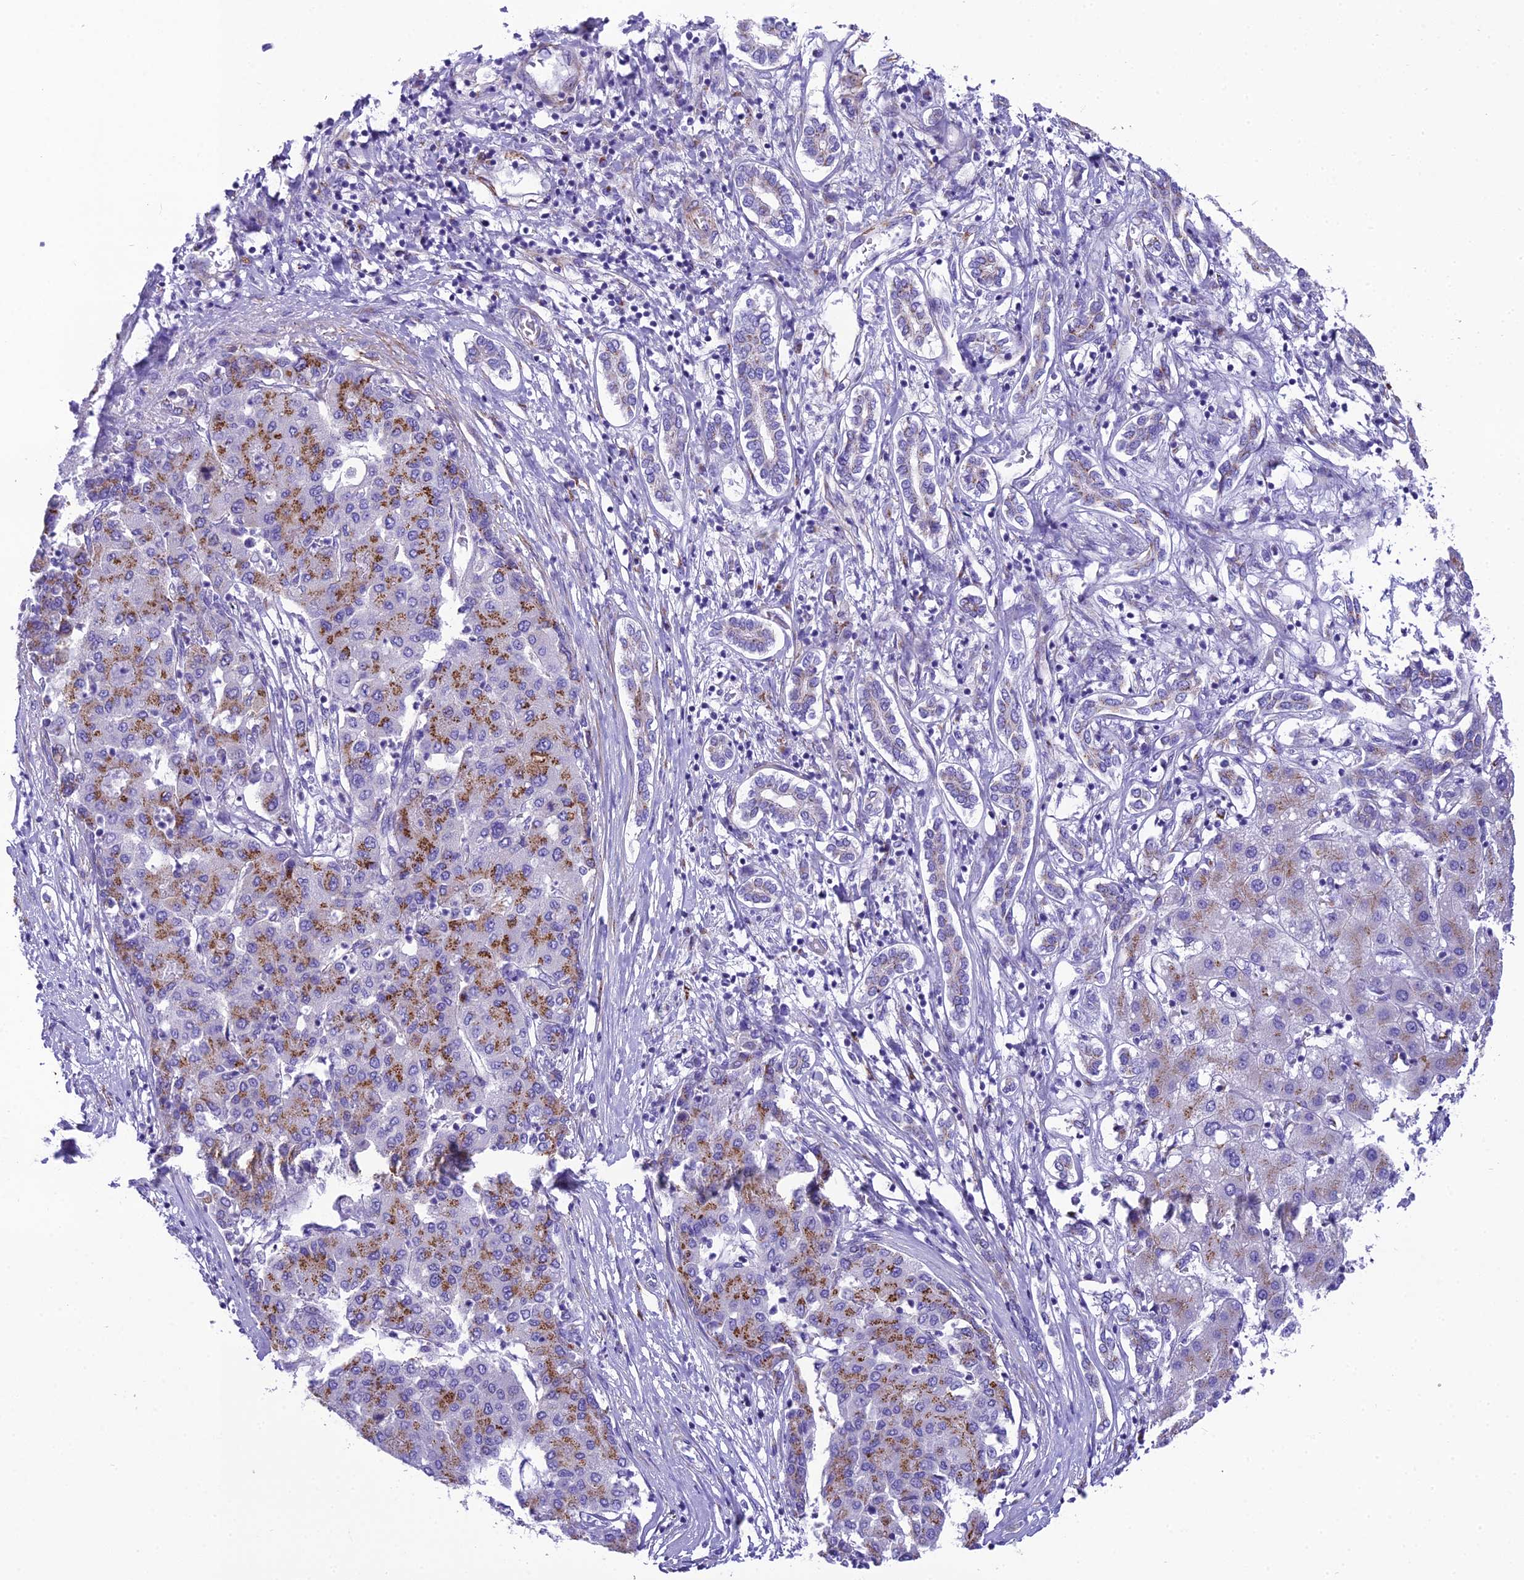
{"staining": {"intensity": "strong", "quantity": "25%-75%", "location": "cytoplasmic/membranous"}, "tissue": "liver cancer", "cell_type": "Tumor cells", "image_type": "cancer", "snomed": [{"axis": "morphology", "description": "Carcinoma, Hepatocellular, NOS"}, {"axis": "topography", "description": "Liver"}], "caption": "Tumor cells demonstrate strong cytoplasmic/membranous expression in approximately 25%-75% of cells in liver cancer.", "gene": "GFRA1", "patient": {"sex": "male", "age": 65}}